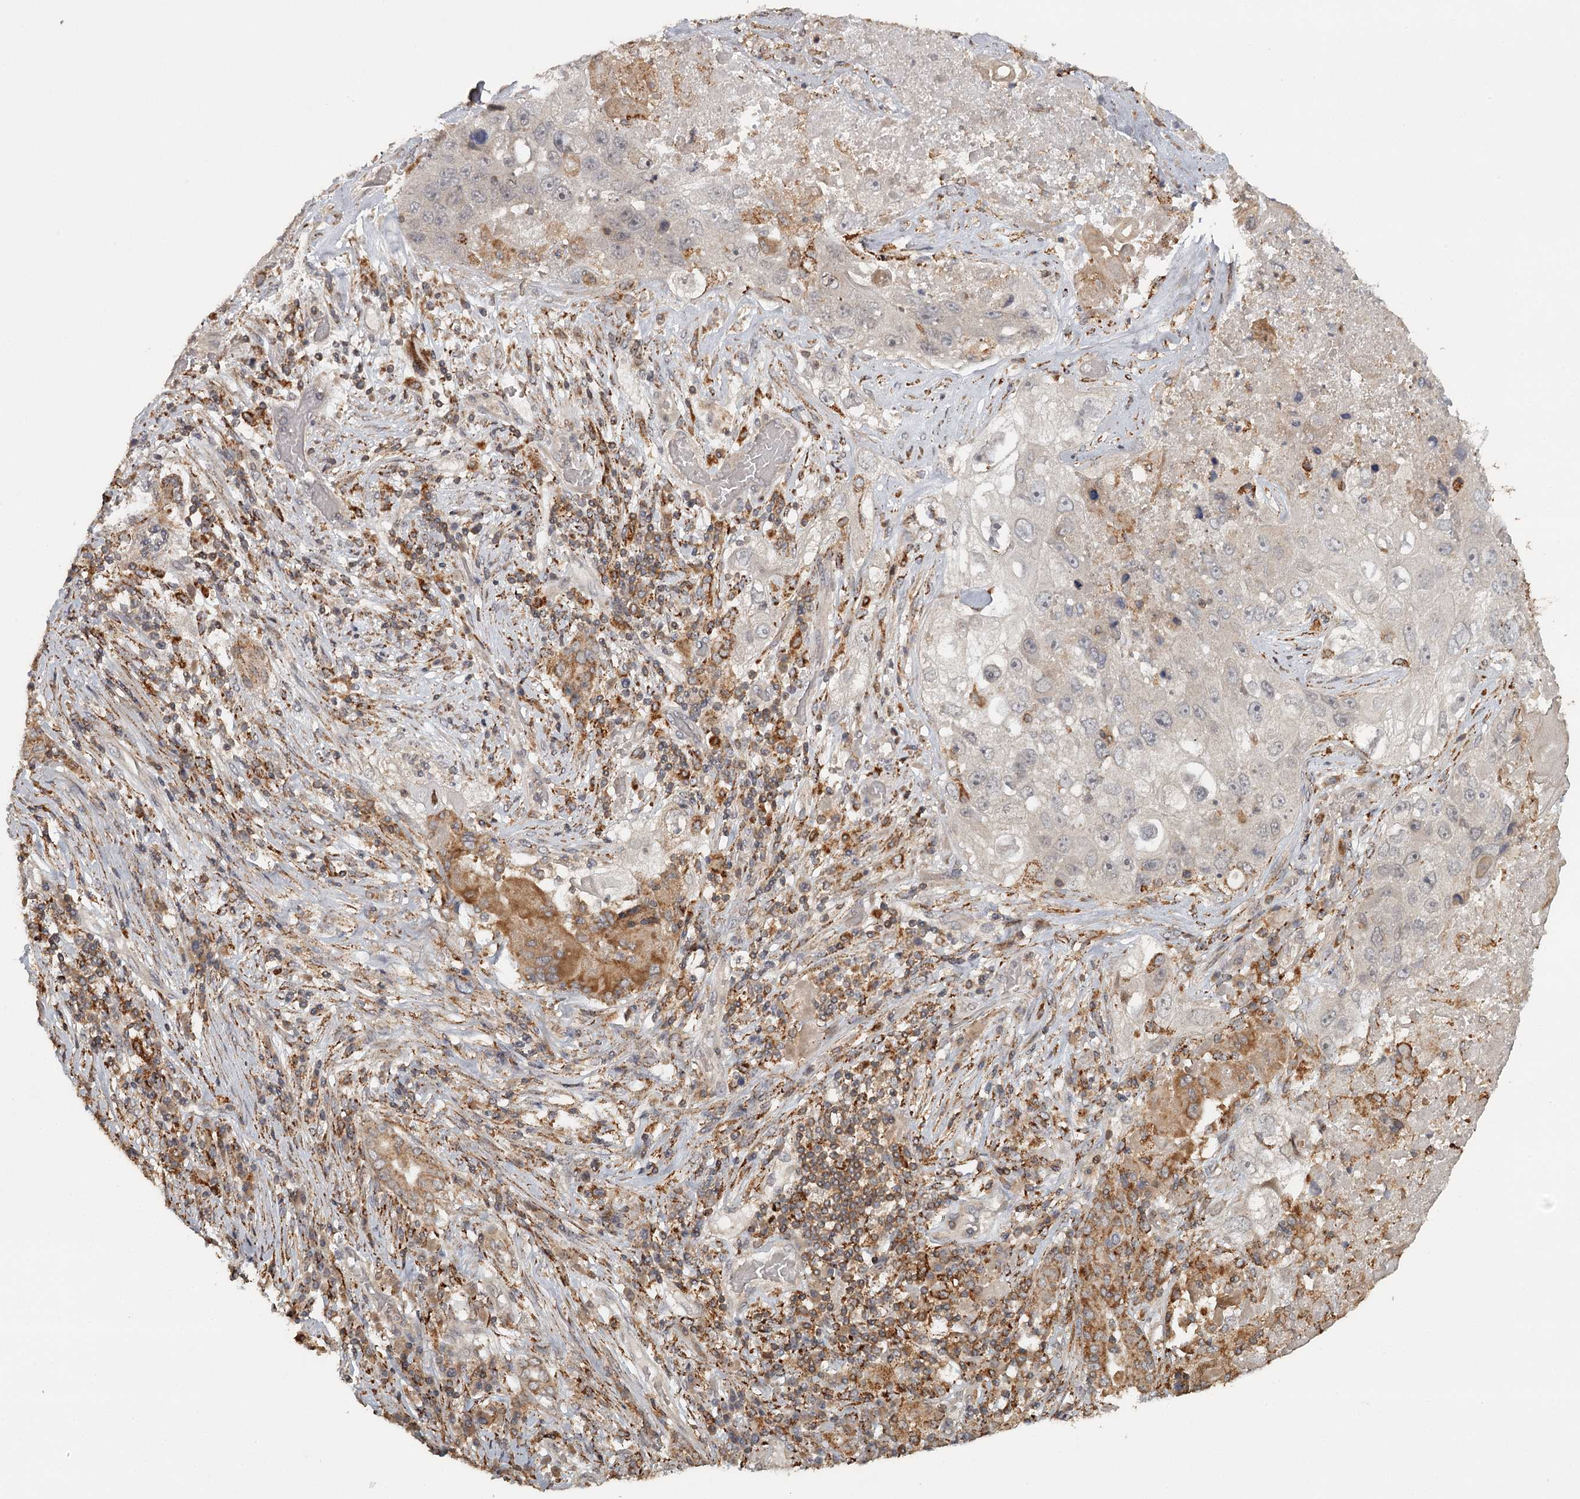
{"staining": {"intensity": "moderate", "quantity": "<25%", "location": "cytoplasmic/membranous"}, "tissue": "lung cancer", "cell_type": "Tumor cells", "image_type": "cancer", "snomed": [{"axis": "morphology", "description": "Squamous cell carcinoma, NOS"}, {"axis": "topography", "description": "Lung"}], "caption": "Immunohistochemistry (IHC) of lung cancer displays low levels of moderate cytoplasmic/membranous expression in about <25% of tumor cells. Nuclei are stained in blue.", "gene": "FAXC", "patient": {"sex": "male", "age": 61}}